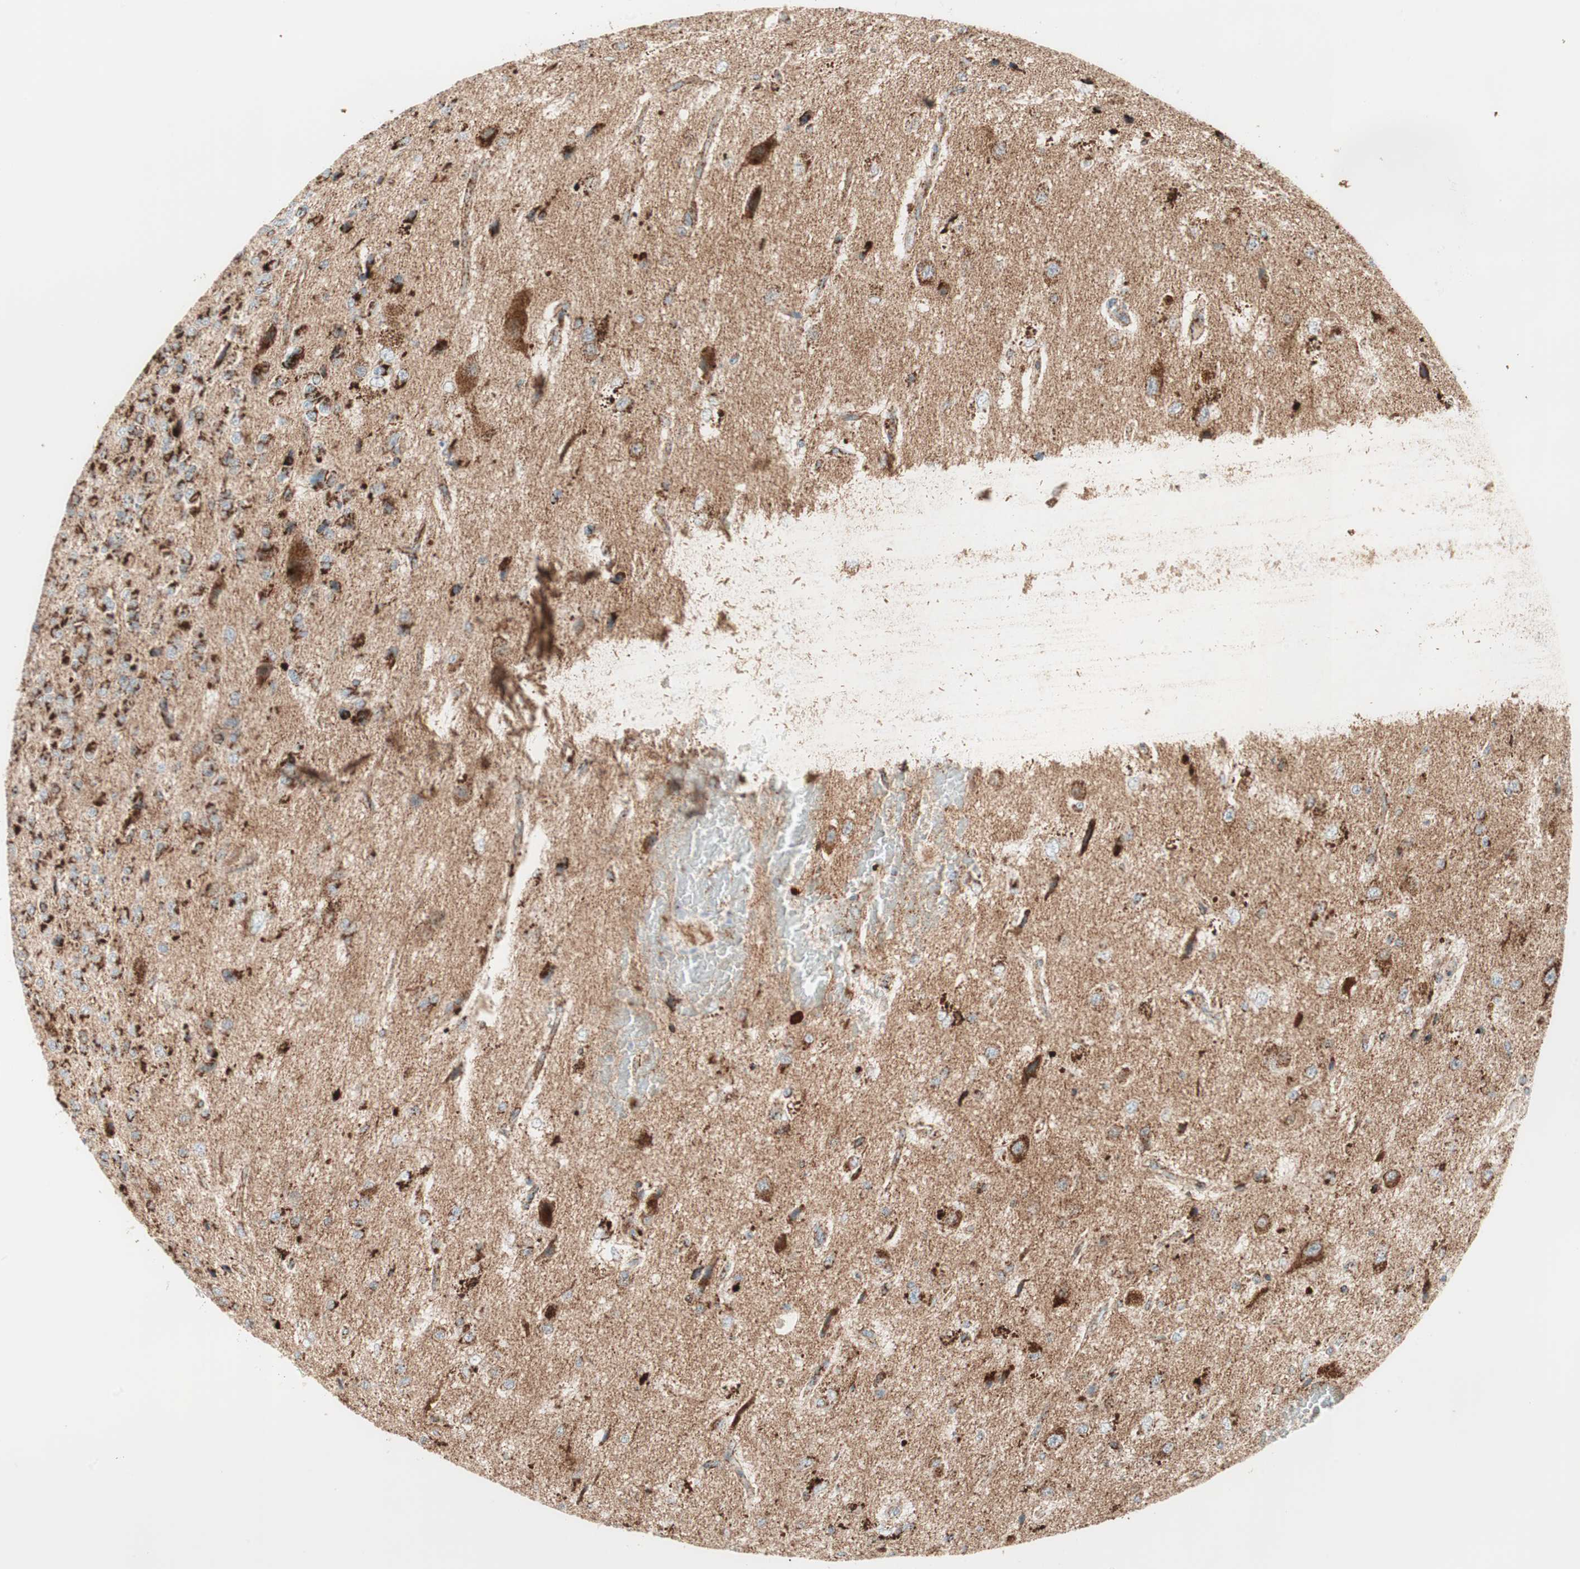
{"staining": {"intensity": "strong", "quantity": ">75%", "location": "cytoplasmic/membranous"}, "tissue": "glioma", "cell_type": "Tumor cells", "image_type": "cancer", "snomed": [{"axis": "morphology", "description": "Glioma, malignant, High grade"}, {"axis": "topography", "description": "pancreas cauda"}], "caption": "A high amount of strong cytoplasmic/membranous staining is identified in about >75% of tumor cells in glioma tissue.", "gene": "TOMM20", "patient": {"sex": "male", "age": 60}}